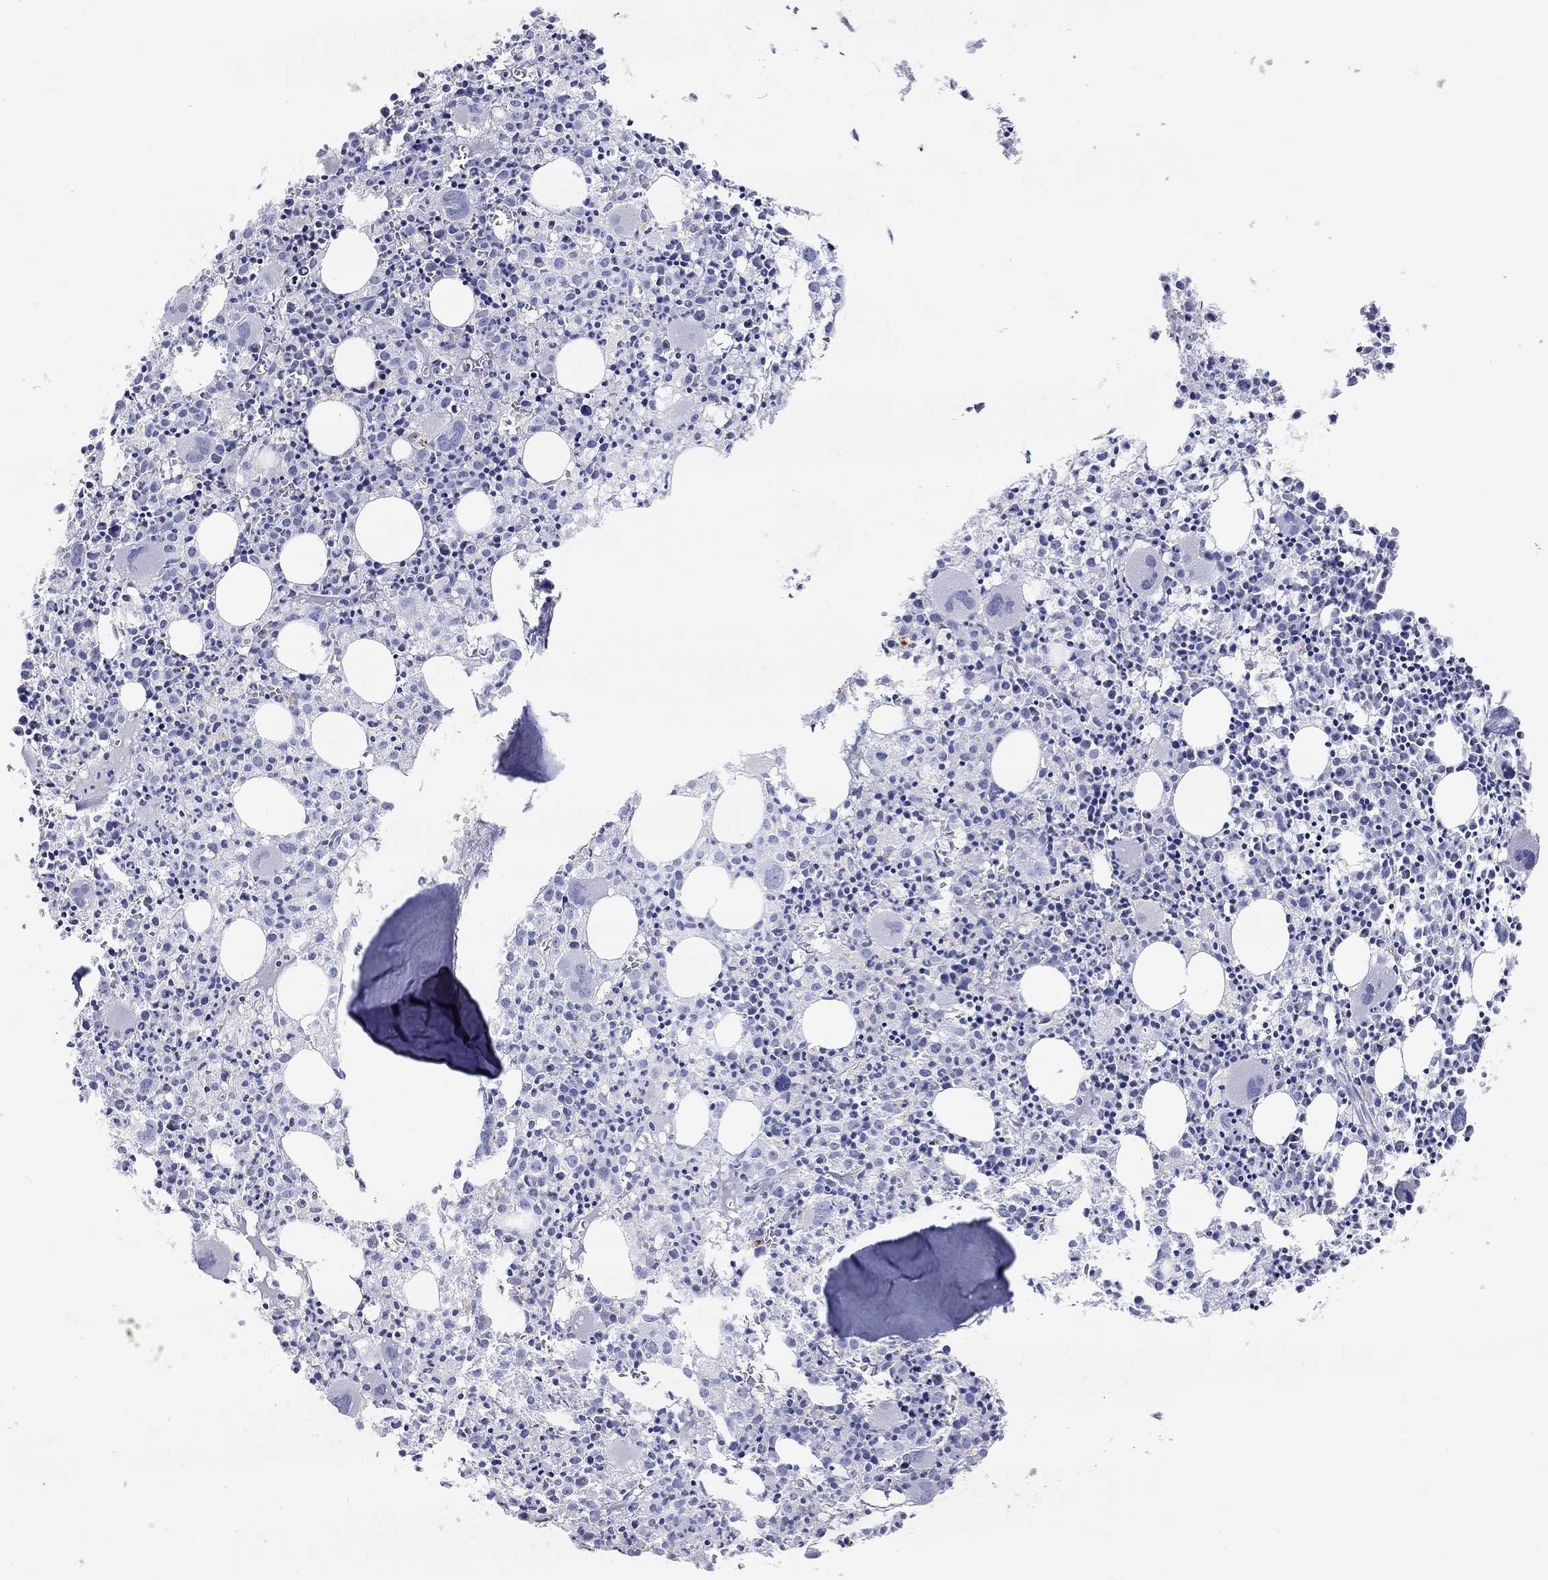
{"staining": {"intensity": "negative", "quantity": "none", "location": "none"}, "tissue": "bone marrow", "cell_type": "Hematopoietic cells", "image_type": "normal", "snomed": [{"axis": "morphology", "description": "Normal tissue, NOS"}, {"axis": "morphology", "description": "Inflammation, NOS"}, {"axis": "topography", "description": "Bone marrow"}], "caption": "High power microscopy image of an immunohistochemistry (IHC) image of normal bone marrow, revealing no significant positivity in hematopoietic cells.", "gene": "ST7L", "patient": {"sex": "male", "age": 3}}